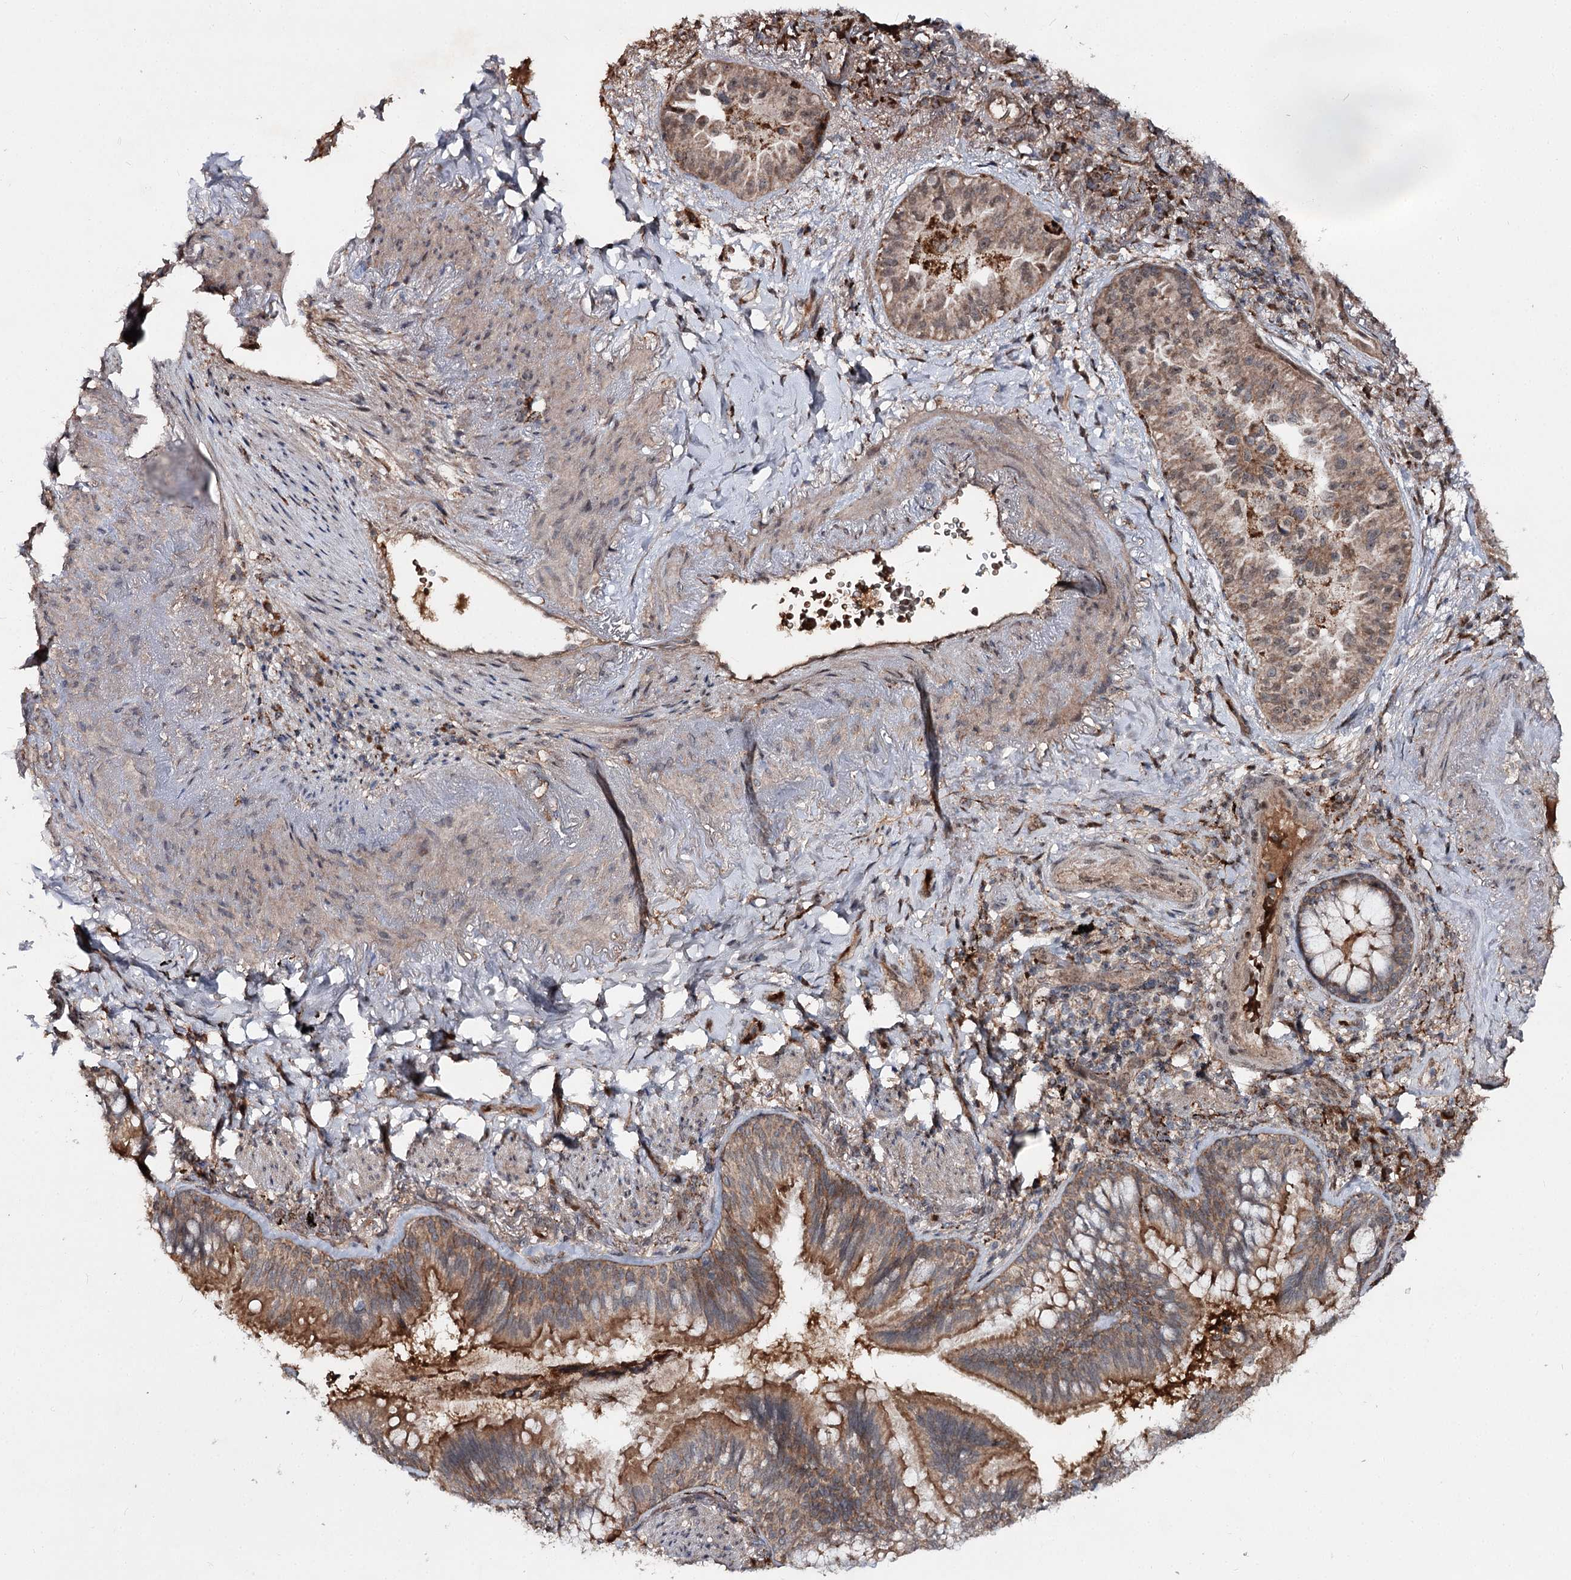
{"staining": {"intensity": "weak", "quantity": ">75%", "location": "cytoplasmic/membranous"}, "tissue": "lung cancer", "cell_type": "Tumor cells", "image_type": "cancer", "snomed": [{"axis": "morphology", "description": "Adenocarcinoma, NOS"}, {"axis": "topography", "description": "Lung"}], "caption": "Human adenocarcinoma (lung) stained with a brown dye reveals weak cytoplasmic/membranous positive expression in approximately >75% of tumor cells.", "gene": "MSANTD2", "patient": {"sex": "female", "age": 69}}